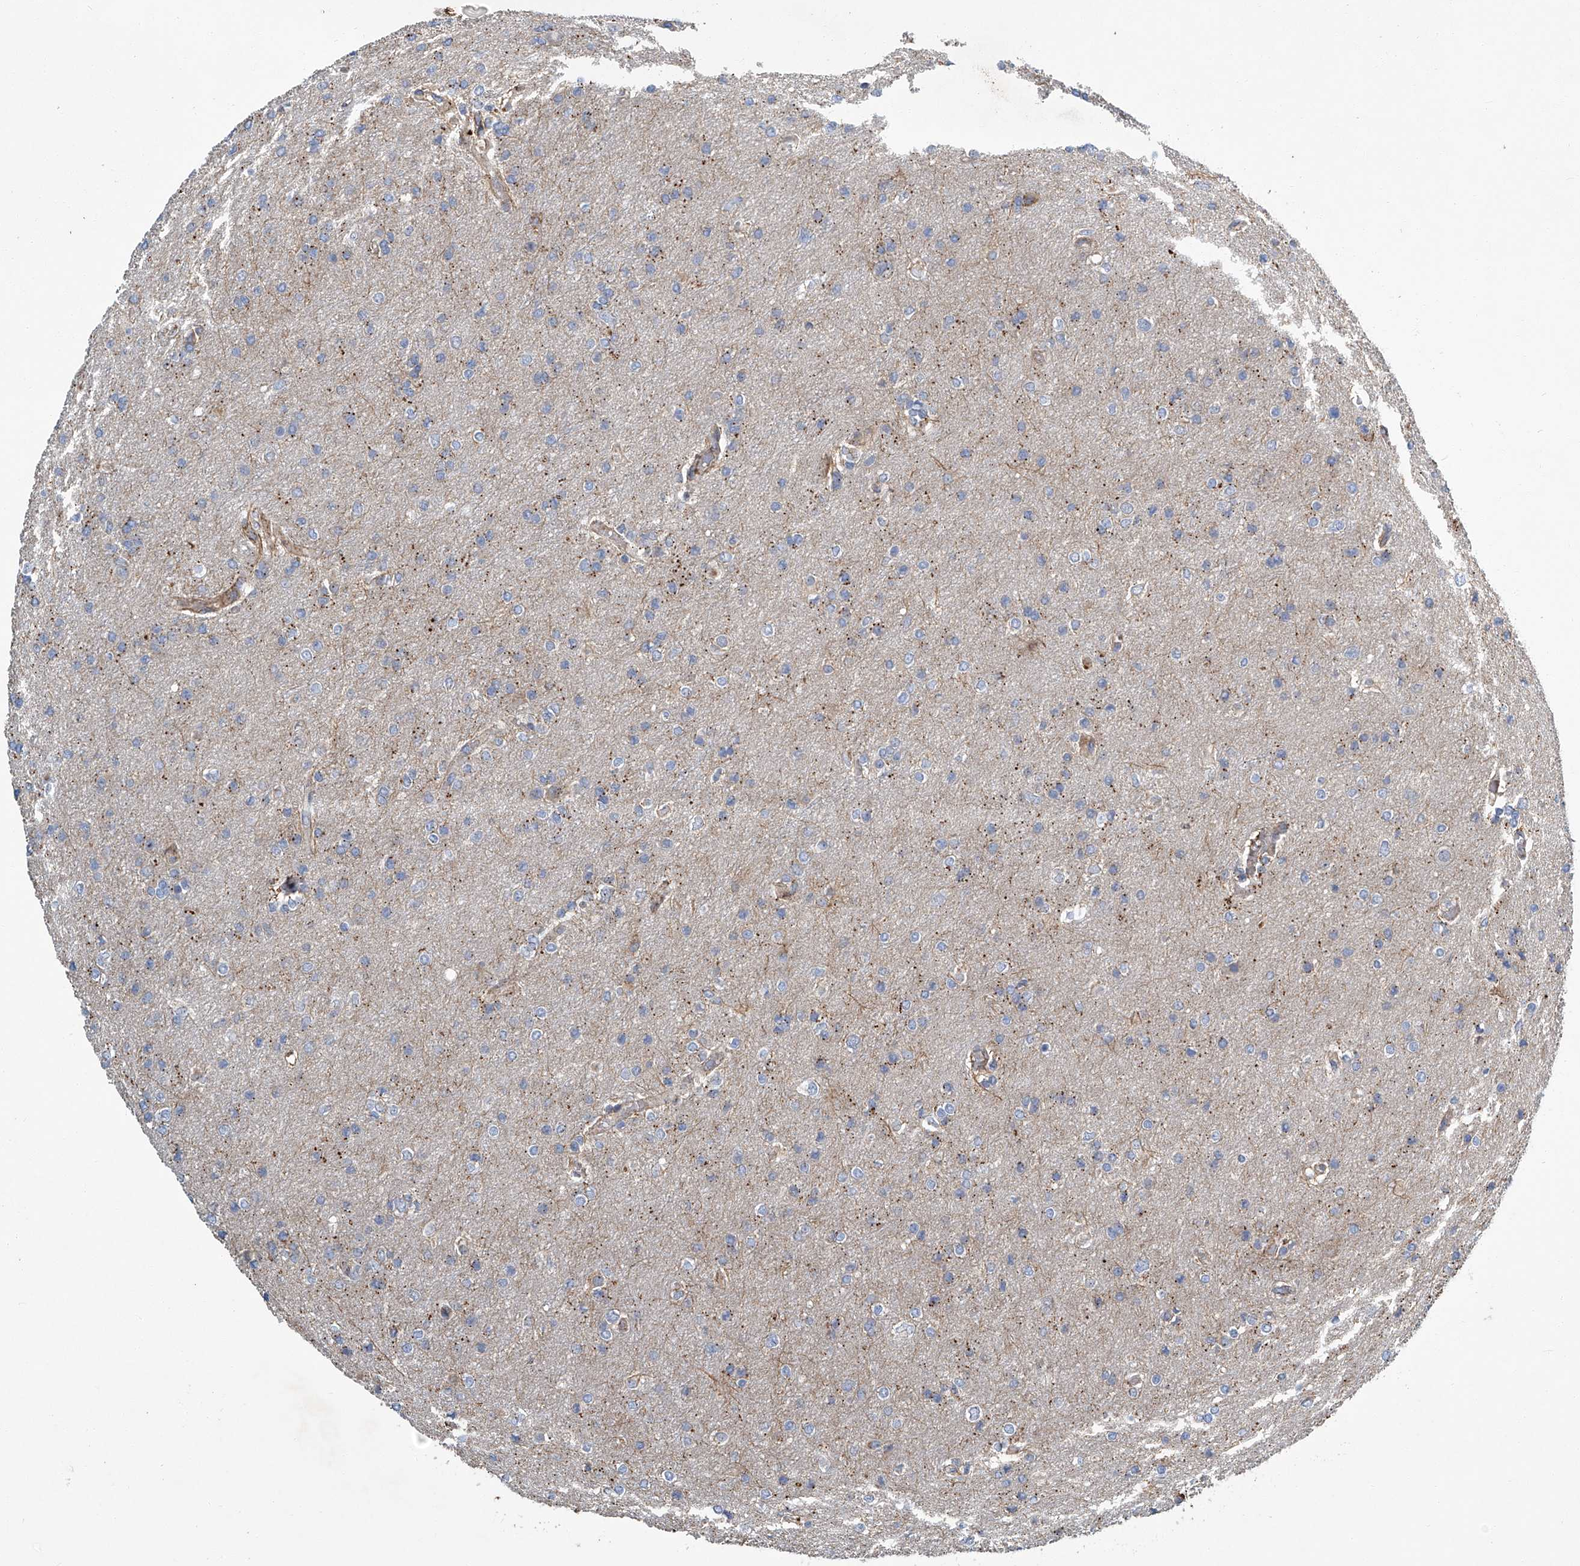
{"staining": {"intensity": "negative", "quantity": "none", "location": "none"}, "tissue": "glioma", "cell_type": "Tumor cells", "image_type": "cancer", "snomed": [{"axis": "morphology", "description": "Glioma, malignant, High grade"}, {"axis": "topography", "description": "Cerebral cortex"}], "caption": "IHC photomicrograph of neoplastic tissue: malignant glioma (high-grade) stained with DAB demonstrates no significant protein expression in tumor cells. Brightfield microscopy of IHC stained with DAB (brown) and hematoxylin (blue), captured at high magnification.", "gene": "FAM167A", "patient": {"sex": "female", "age": 36}}